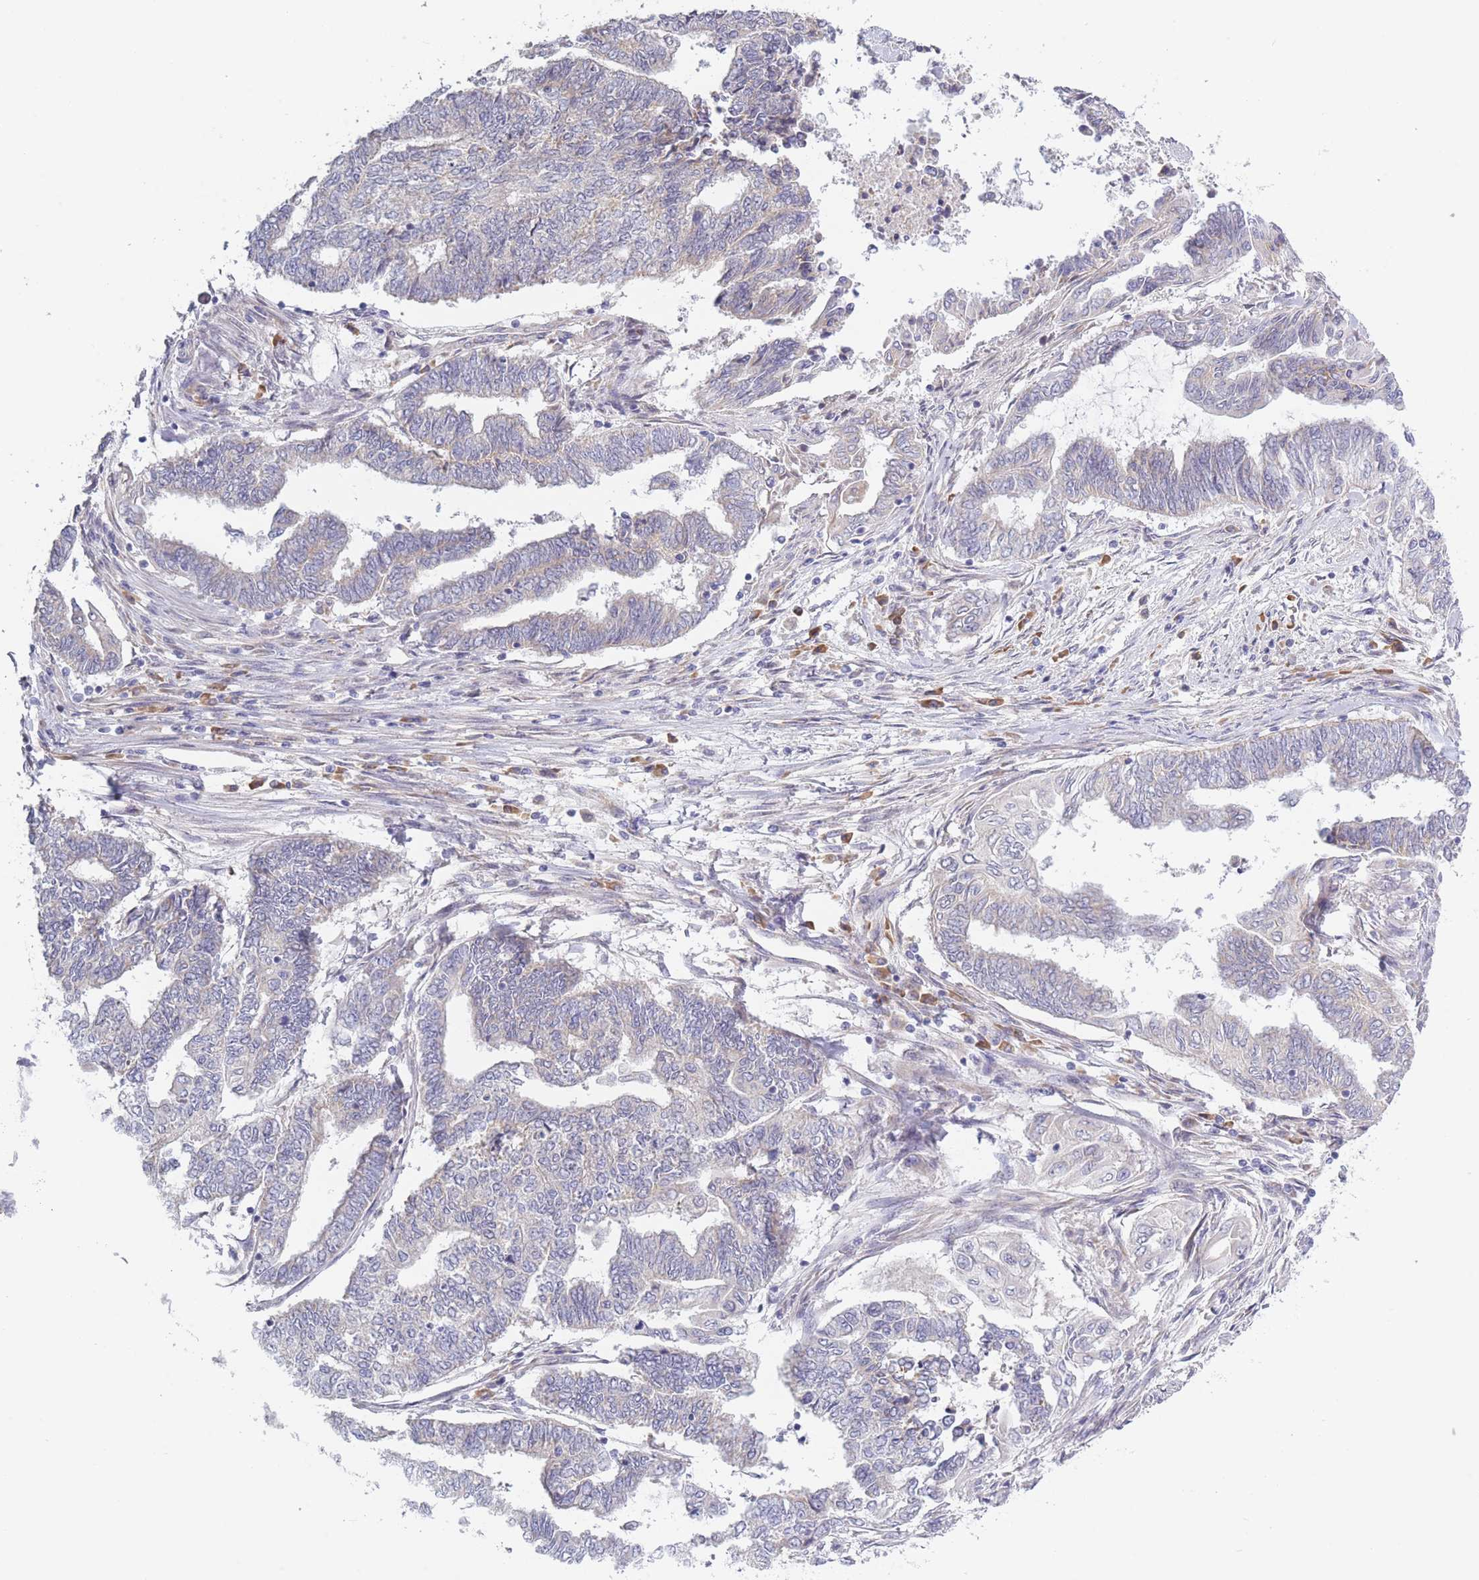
{"staining": {"intensity": "negative", "quantity": "none", "location": "none"}, "tissue": "endometrial cancer", "cell_type": "Tumor cells", "image_type": "cancer", "snomed": [{"axis": "morphology", "description": "Adenocarcinoma, NOS"}, {"axis": "topography", "description": "Uterus"}, {"axis": "topography", "description": "Endometrium"}], "caption": "Tumor cells show no significant protein positivity in adenocarcinoma (endometrial).", "gene": "FAM227B", "patient": {"sex": "female", "age": 70}}